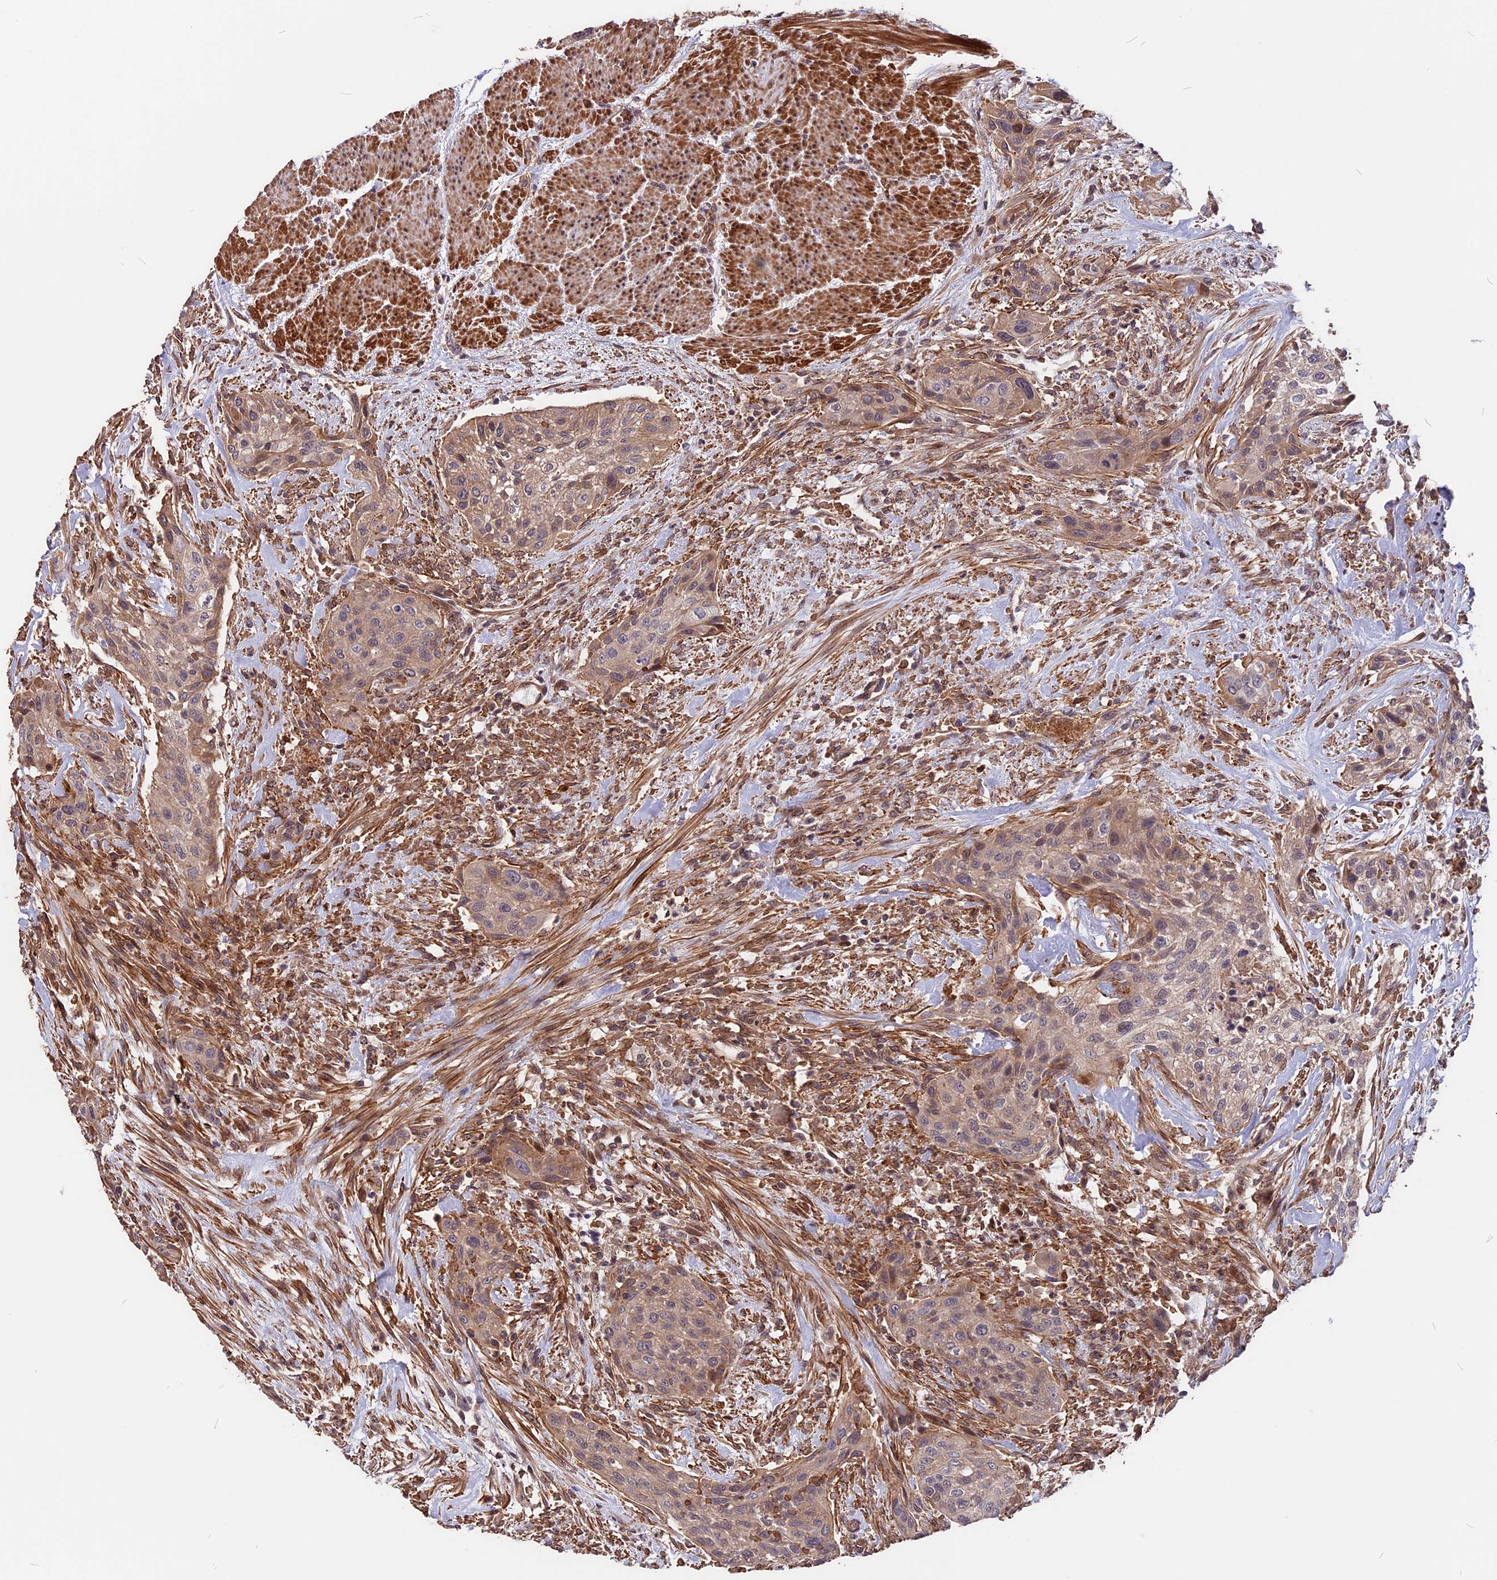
{"staining": {"intensity": "moderate", "quantity": ">75%", "location": "cytoplasmic/membranous"}, "tissue": "urothelial cancer", "cell_type": "Tumor cells", "image_type": "cancer", "snomed": [{"axis": "morphology", "description": "Urothelial carcinoma, High grade"}, {"axis": "topography", "description": "Urinary bladder"}], "caption": "An immunohistochemistry (IHC) micrograph of neoplastic tissue is shown. Protein staining in brown highlights moderate cytoplasmic/membranous positivity in high-grade urothelial carcinoma within tumor cells. (DAB IHC, brown staining for protein, blue staining for nuclei).", "gene": "ZC3H10", "patient": {"sex": "male", "age": 35}}